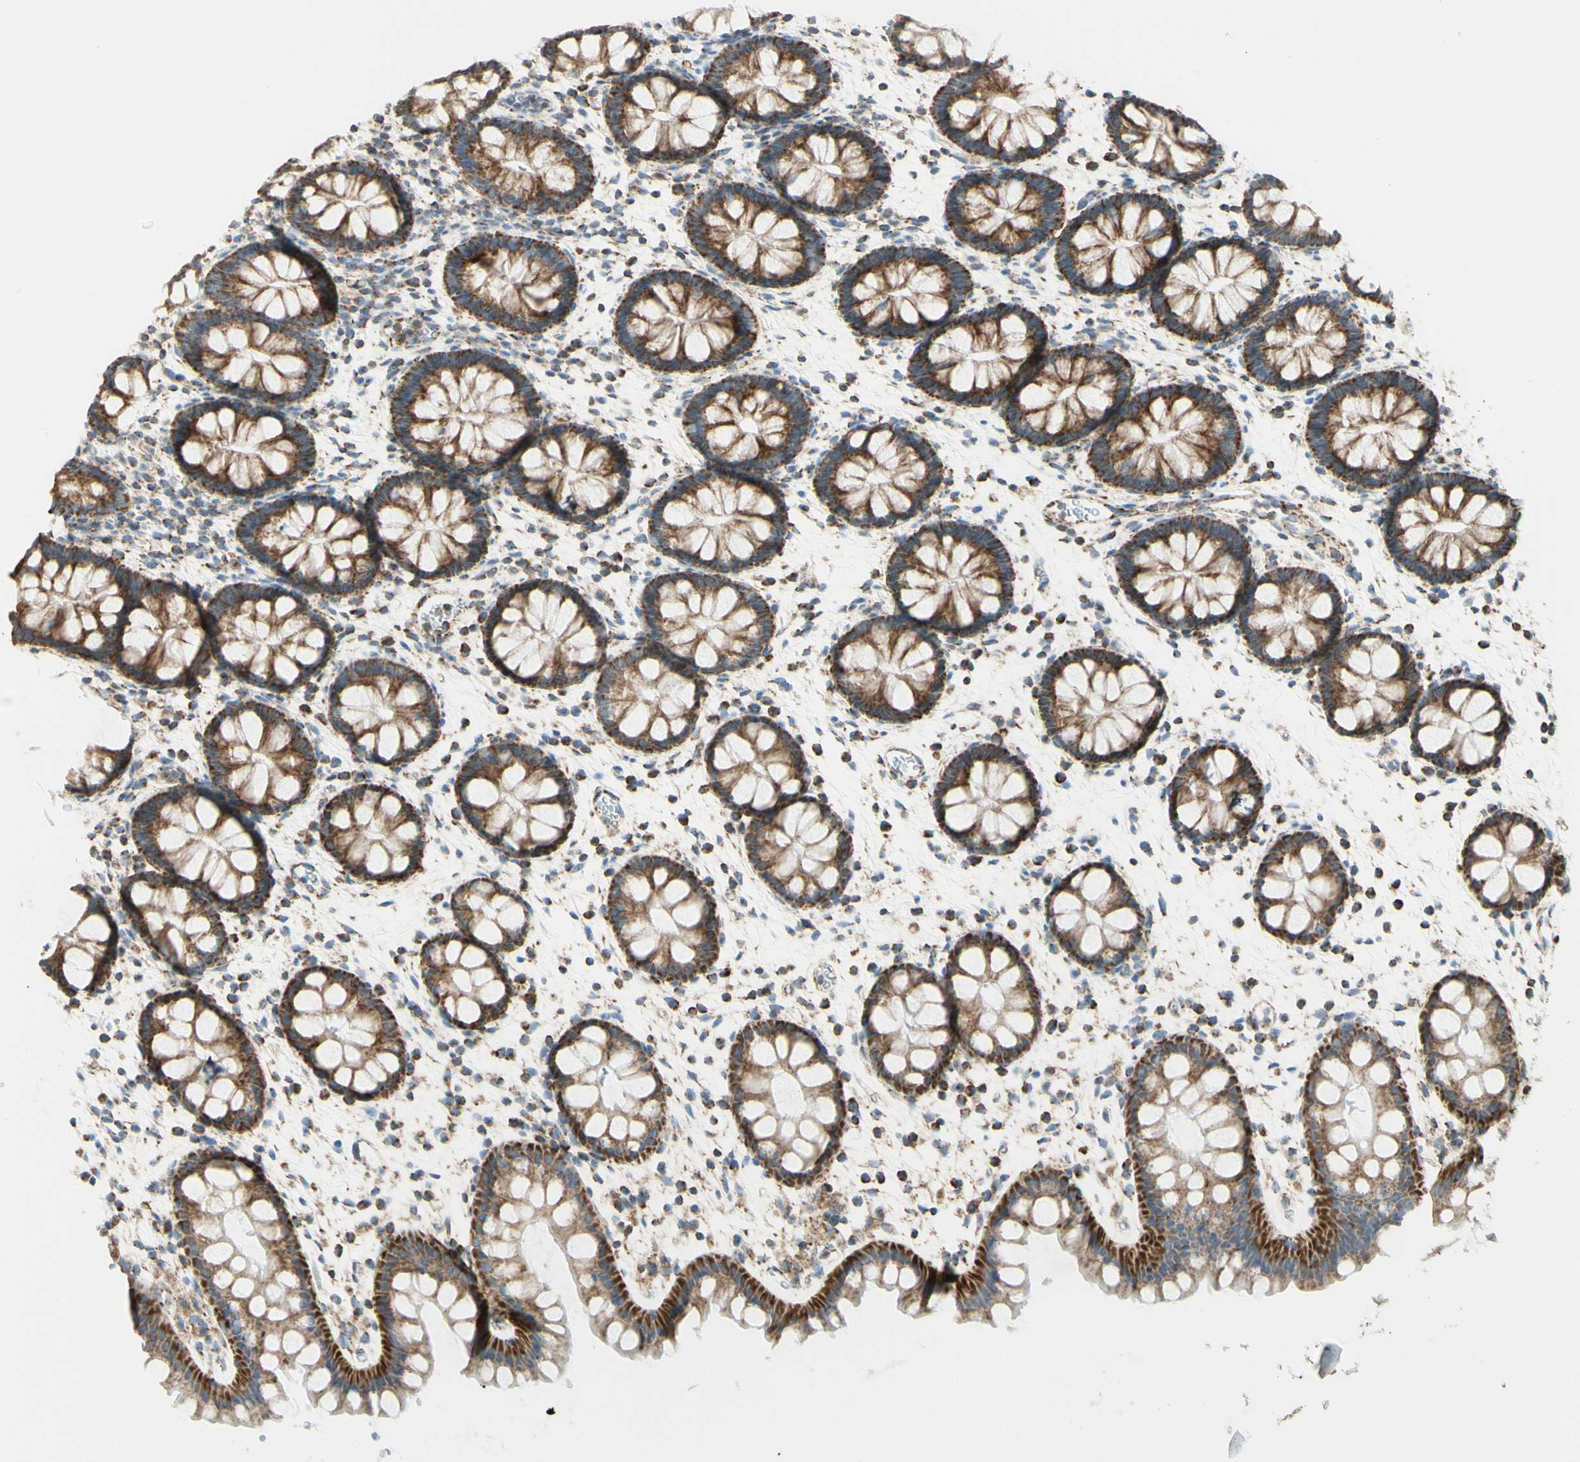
{"staining": {"intensity": "moderate", "quantity": ">75%", "location": "cytoplasmic/membranous"}, "tissue": "rectum", "cell_type": "Glandular cells", "image_type": "normal", "snomed": [{"axis": "morphology", "description": "Normal tissue, NOS"}, {"axis": "topography", "description": "Rectum"}], "caption": "Moderate cytoplasmic/membranous positivity for a protein is identified in approximately >75% of glandular cells of benign rectum using immunohistochemistry (IHC).", "gene": "ARMC10", "patient": {"sex": "female", "age": 24}}